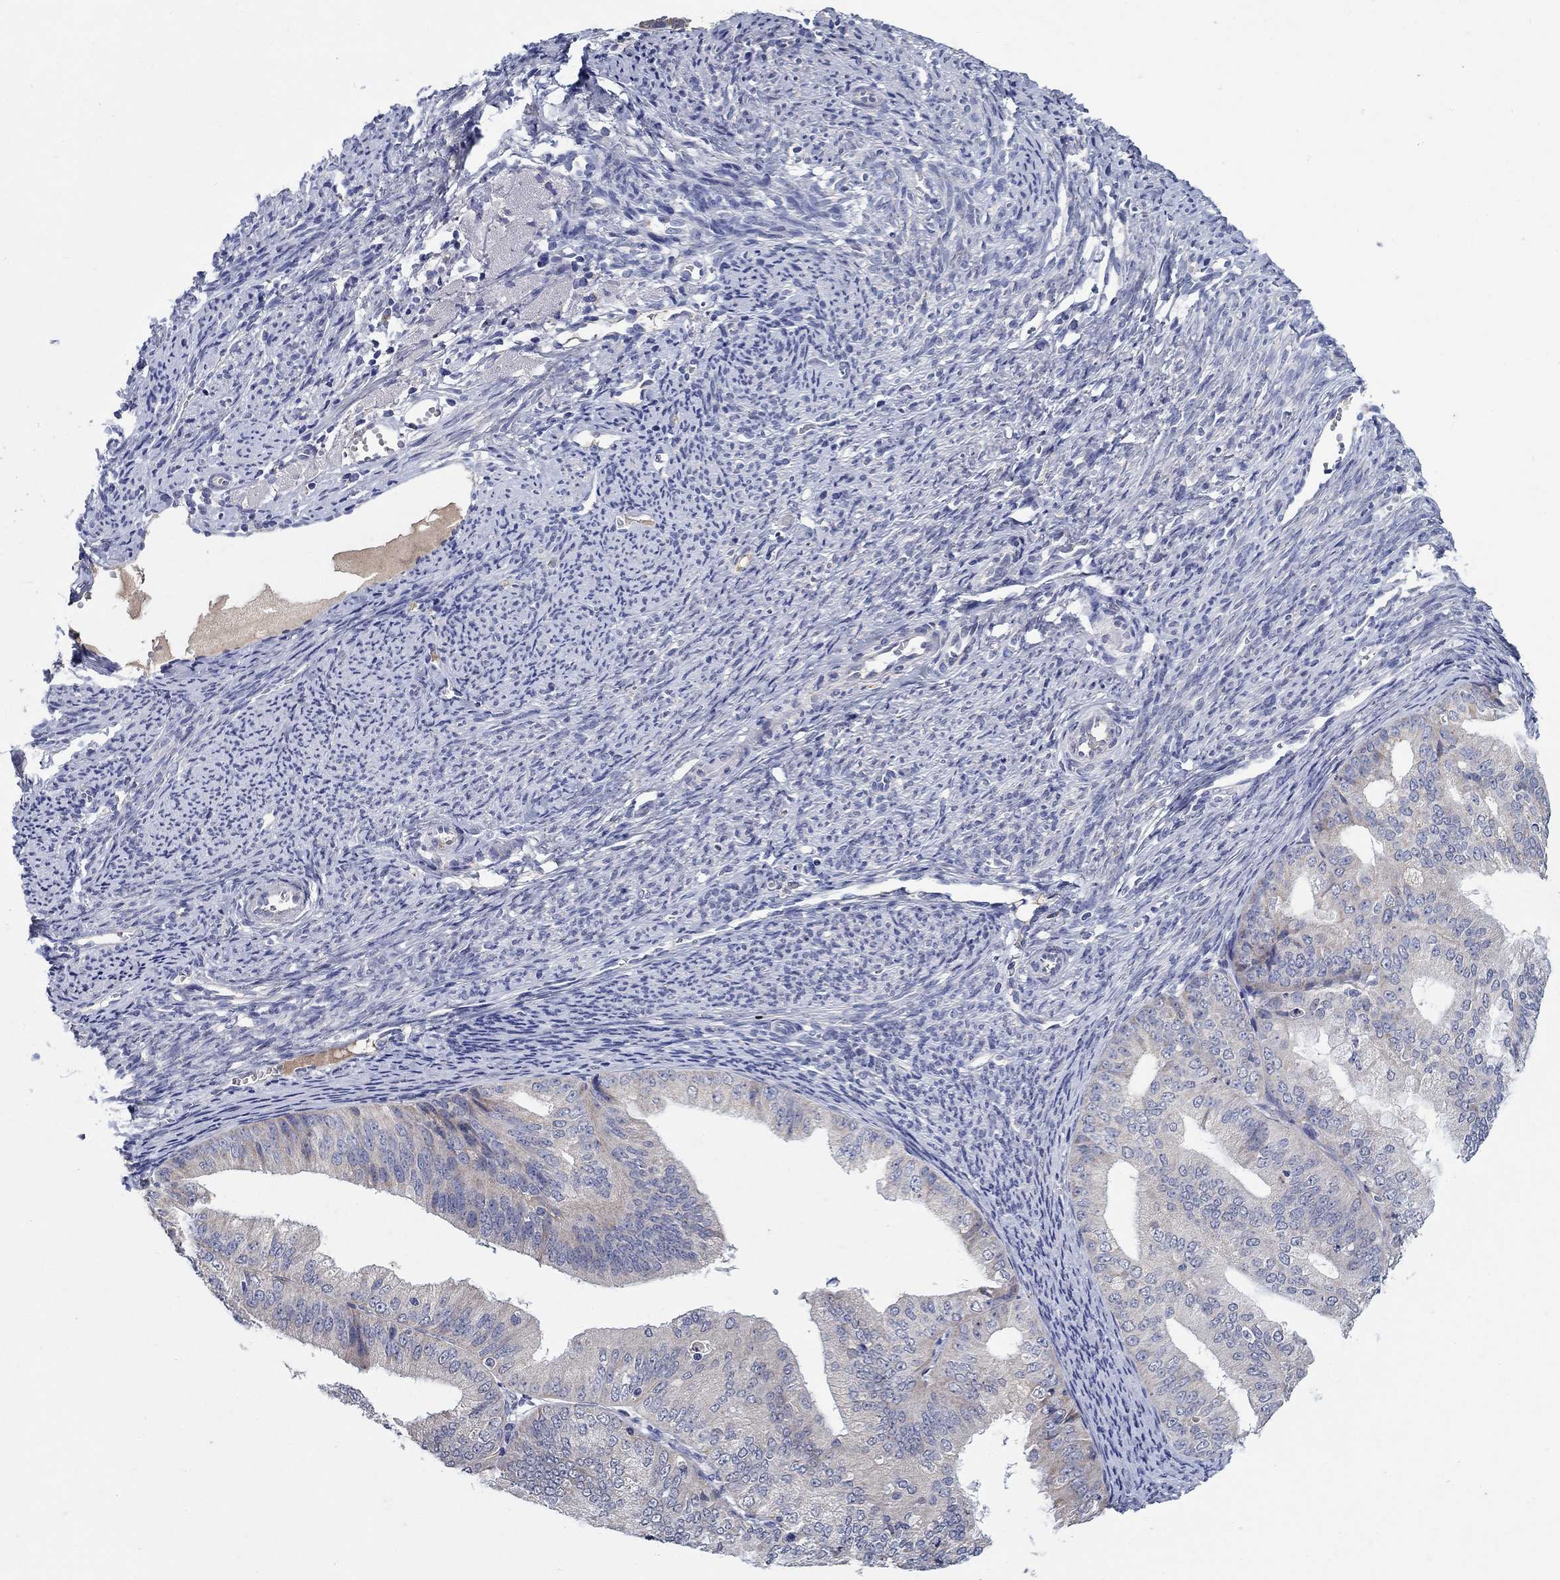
{"staining": {"intensity": "negative", "quantity": "none", "location": "none"}, "tissue": "endometrial cancer", "cell_type": "Tumor cells", "image_type": "cancer", "snomed": [{"axis": "morphology", "description": "Adenocarcinoma, NOS"}, {"axis": "topography", "description": "Endometrium"}], "caption": "The image demonstrates no significant staining in tumor cells of endometrial cancer (adenocarcinoma).", "gene": "PROZ", "patient": {"sex": "female", "age": 63}}